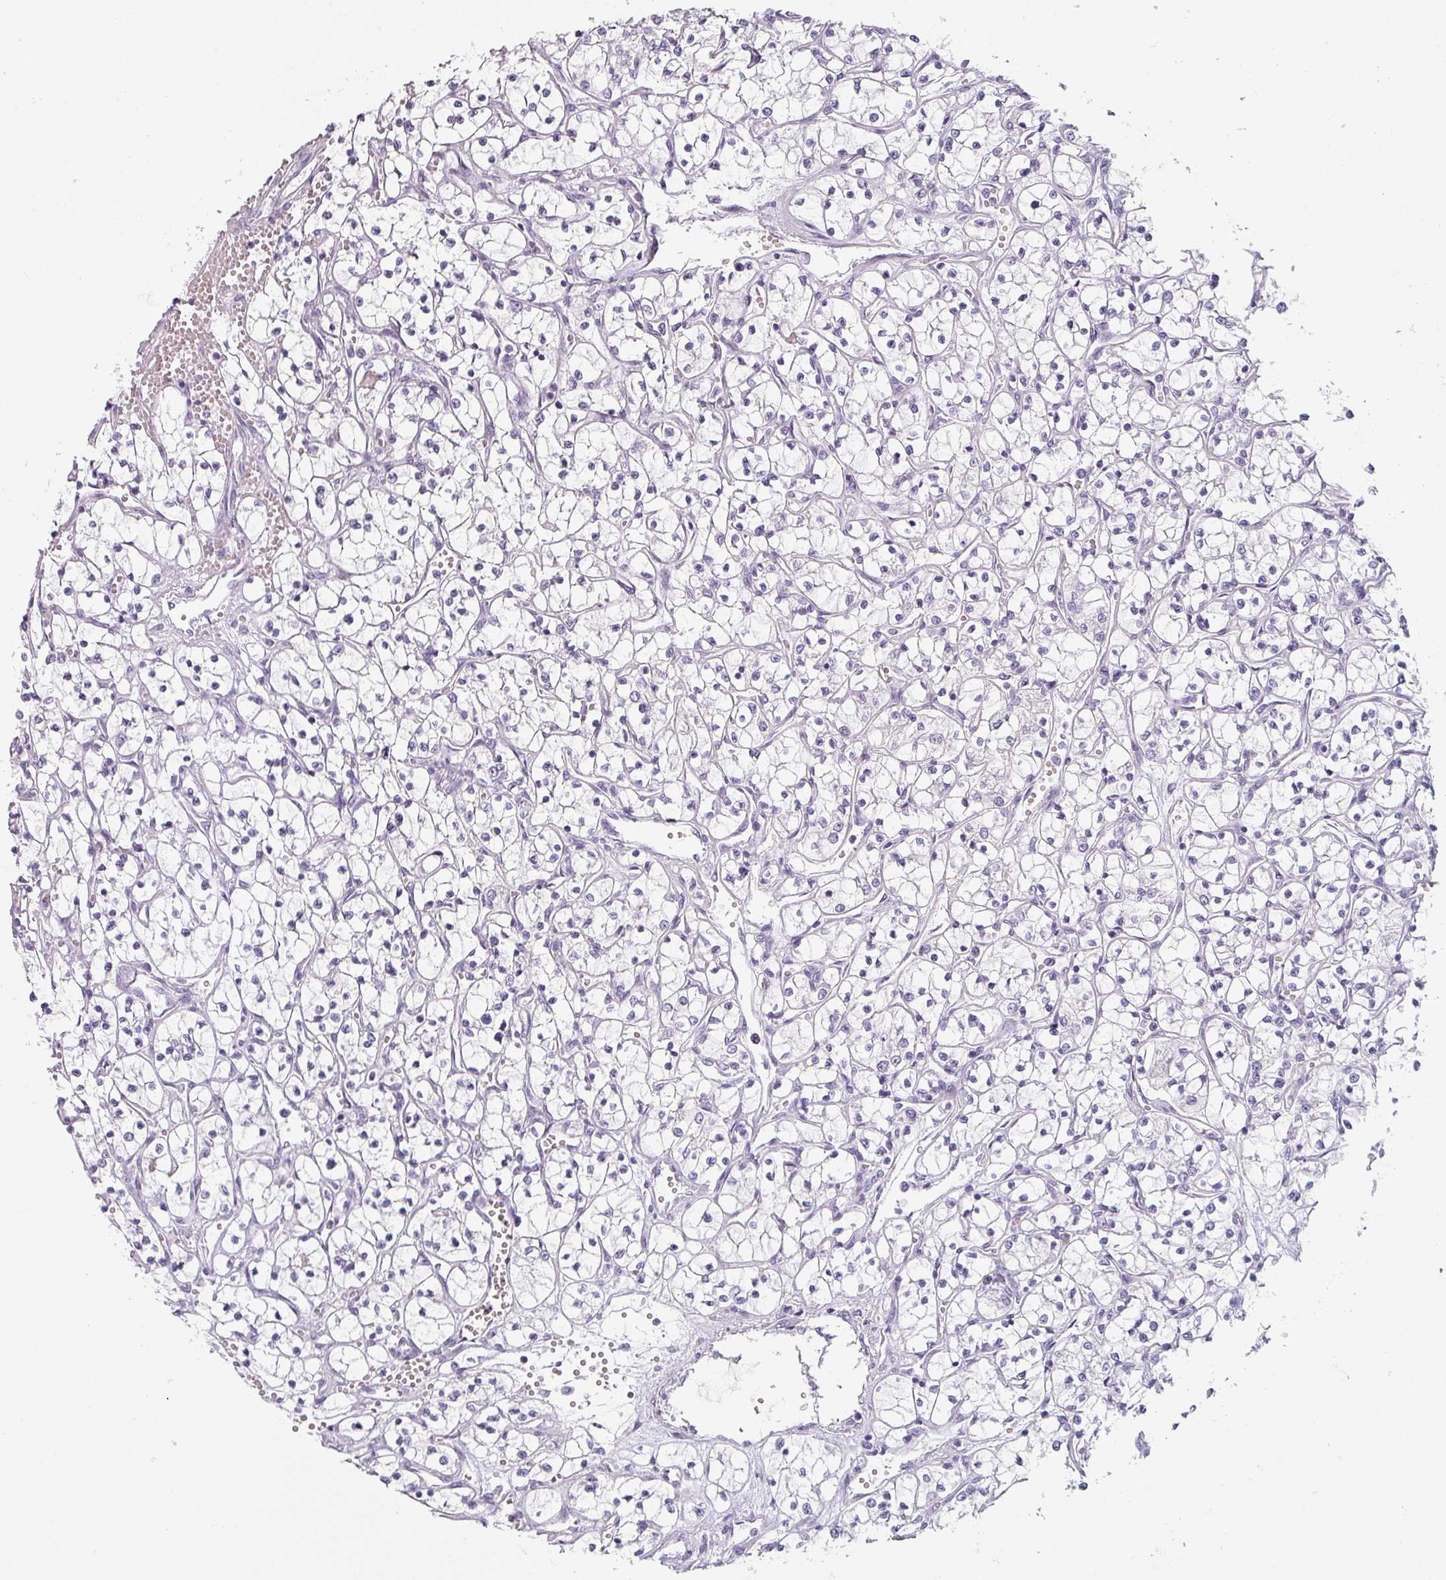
{"staining": {"intensity": "negative", "quantity": "none", "location": "none"}, "tissue": "renal cancer", "cell_type": "Tumor cells", "image_type": "cancer", "snomed": [{"axis": "morphology", "description": "Adenocarcinoma, NOS"}, {"axis": "topography", "description": "Kidney"}], "caption": "A histopathology image of human renal adenocarcinoma is negative for staining in tumor cells.", "gene": "SFTPA1", "patient": {"sex": "female", "age": 69}}